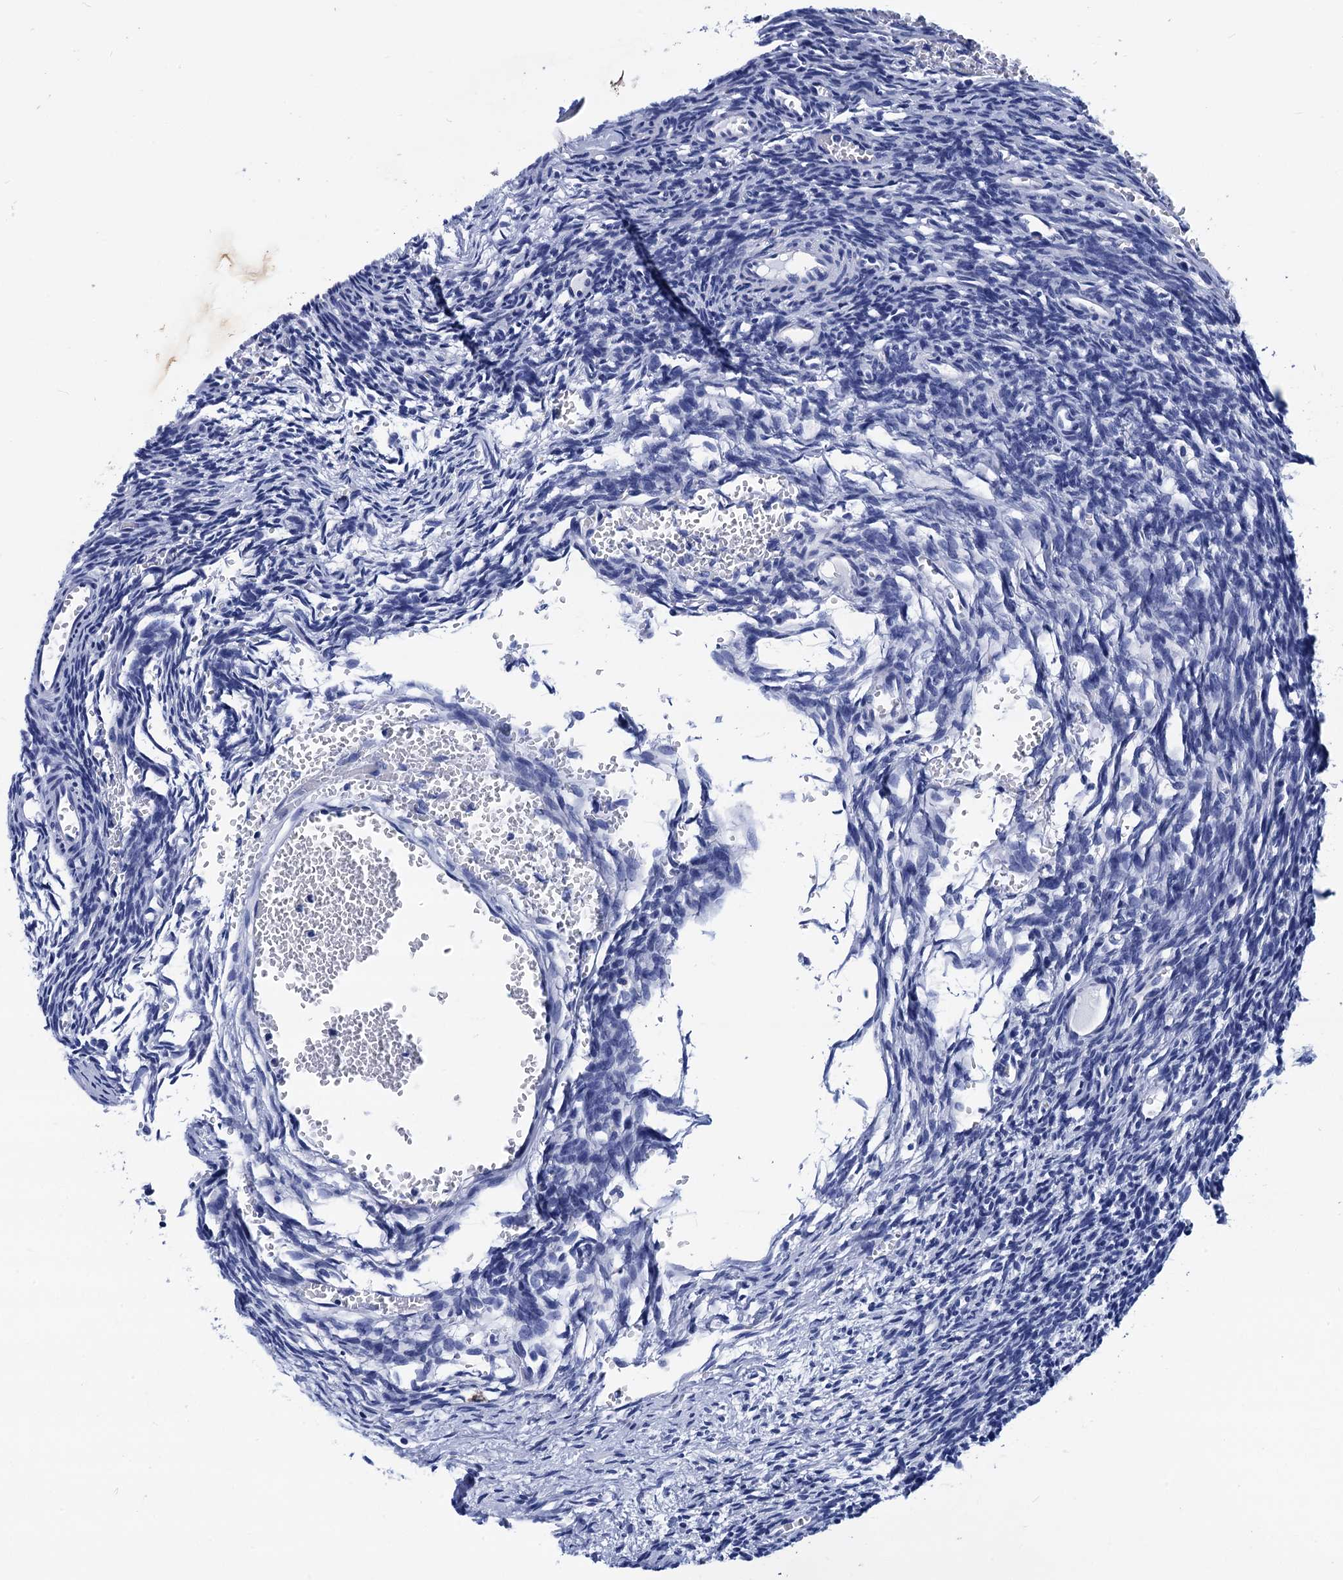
{"staining": {"intensity": "negative", "quantity": "none", "location": "none"}, "tissue": "ovary", "cell_type": "Ovarian stroma cells", "image_type": "normal", "snomed": [{"axis": "morphology", "description": "Normal tissue, NOS"}, {"axis": "topography", "description": "Ovary"}], "caption": "The image displays no significant expression in ovarian stroma cells of ovary.", "gene": "MYBPC3", "patient": {"sex": "female", "age": 39}}